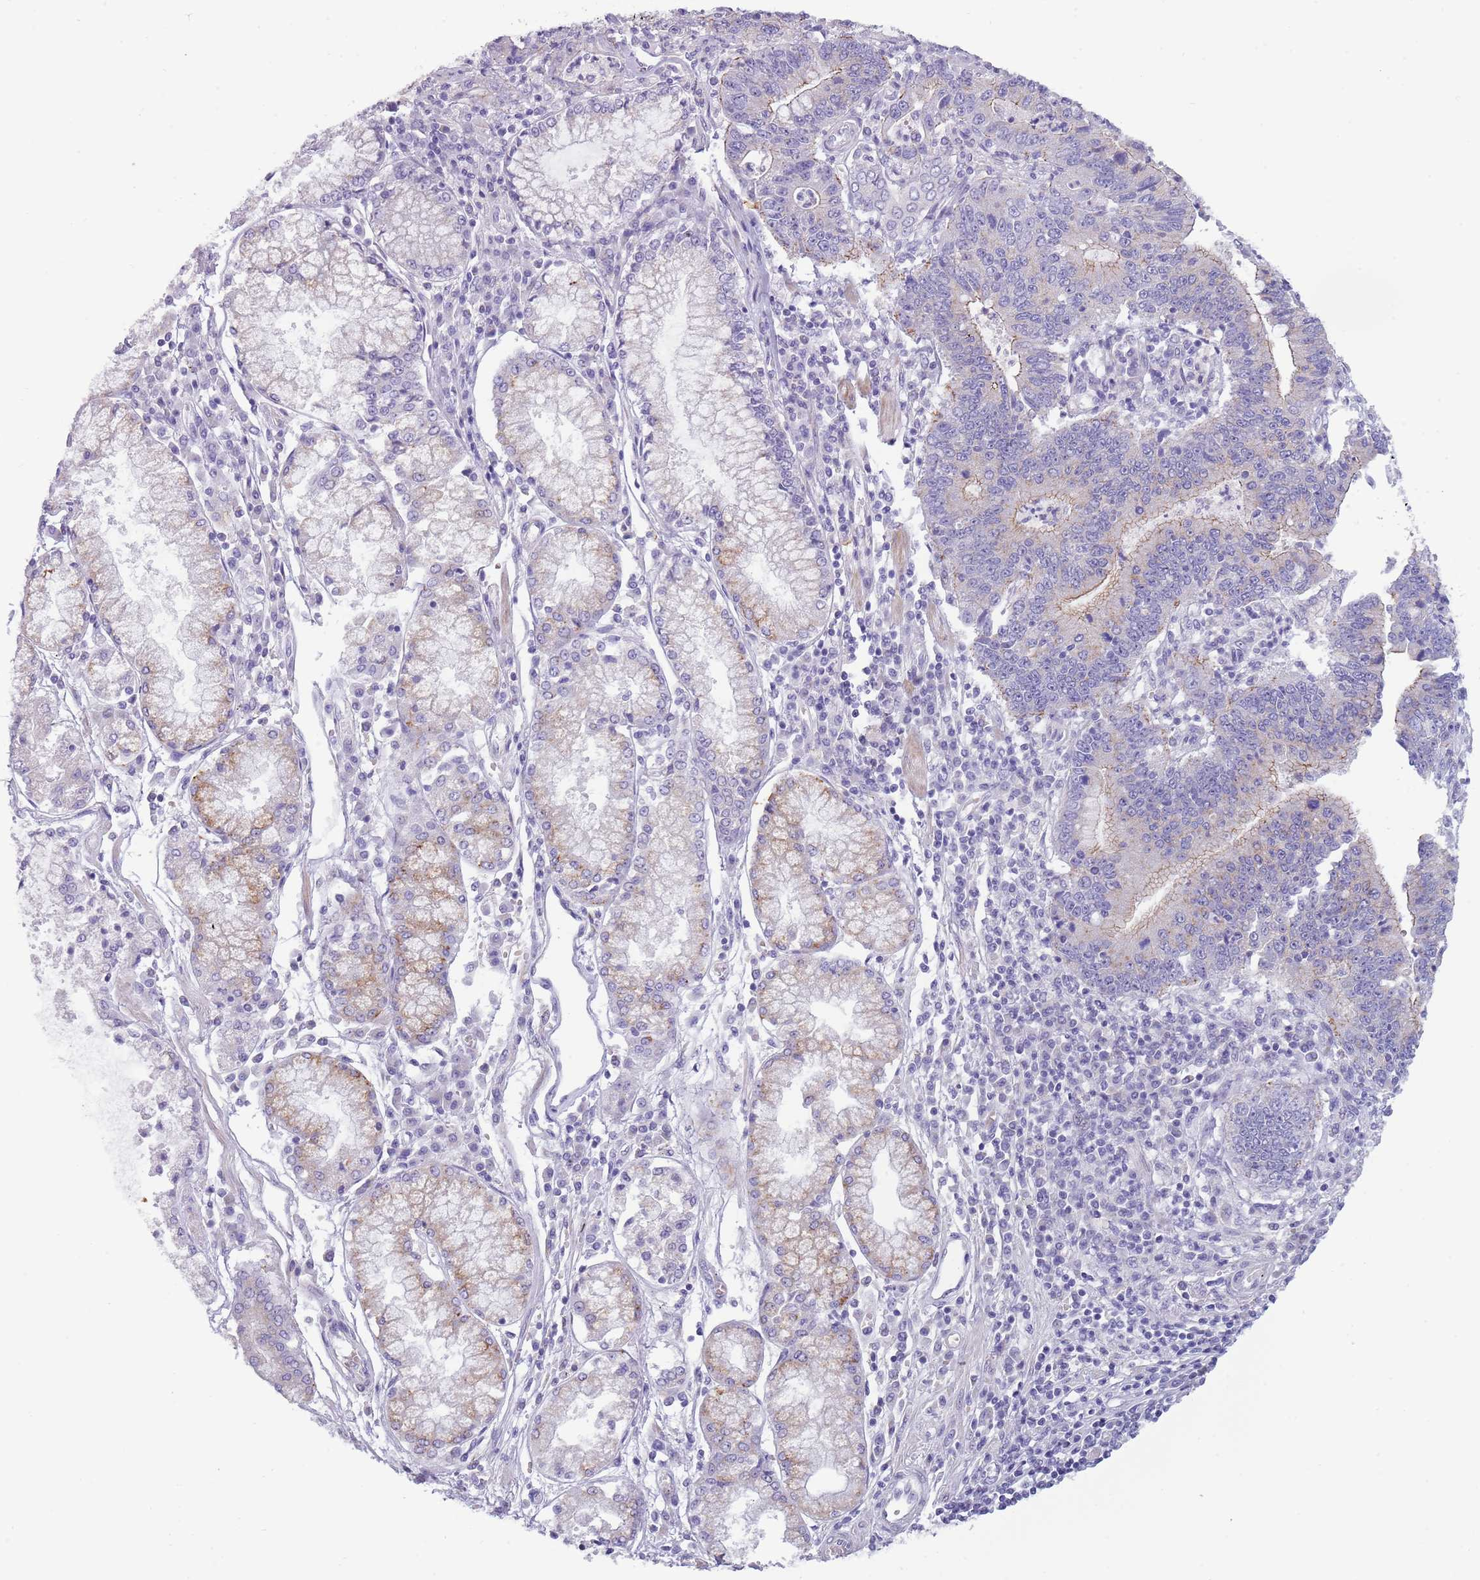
{"staining": {"intensity": "moderate", "quantity": "<25%", "location": "cytoplasmic/membranous"}, "tissue": "stomach cancer", "cell_type": "Tumor cells", "image_type": "cancer", "snomed": [{"axis": "morphology", "description": "Adenocarcinoma, NOS"}, {"axis": "topography", "description": "Stomach"}], "caption": "A brown stain shows moderate cytoplasmic/membranous staining of a protein in human stomach cancer (adenocarcinoma) tumor cells.", "gene": "NBPF6", "patient": {"sex": "male", "age": 59}}